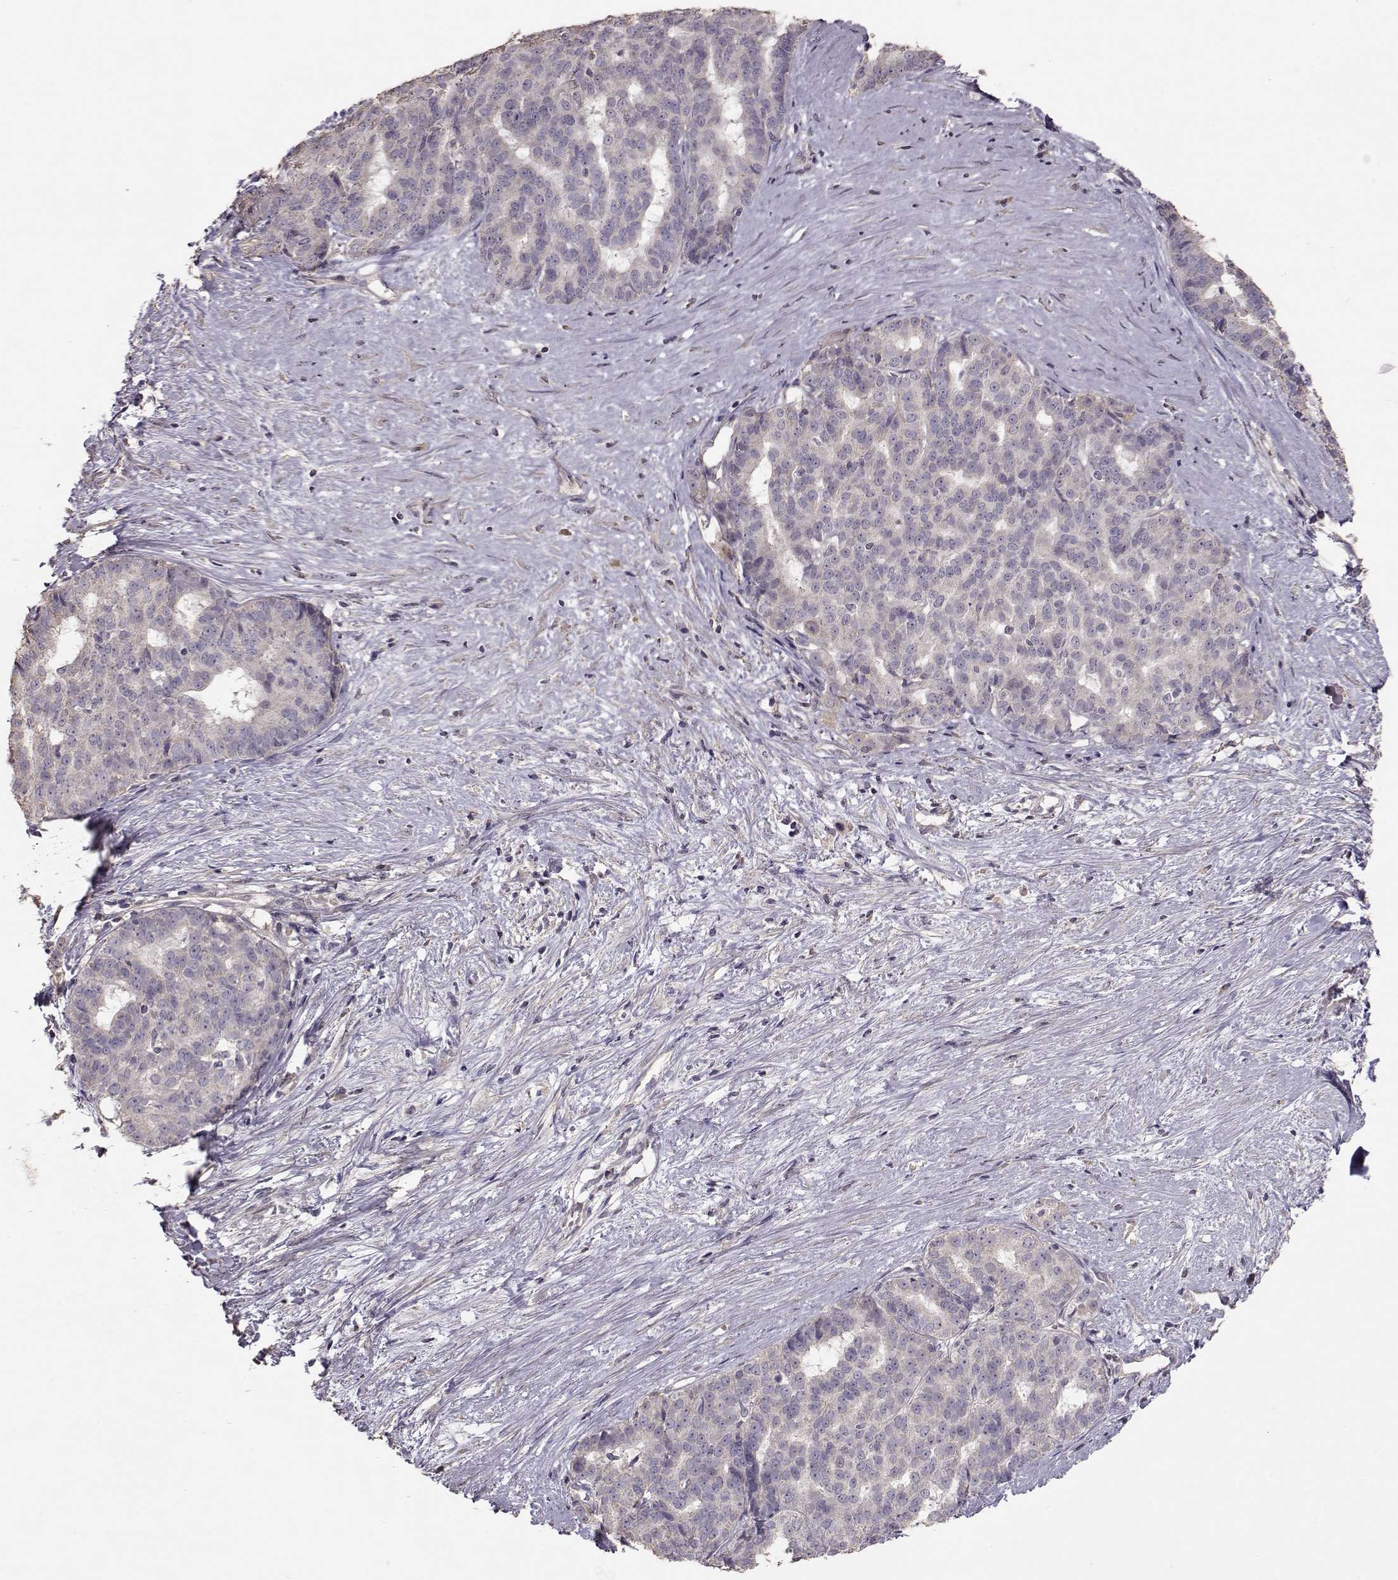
{"staining": {"intensity": "negative", "quantity": "none", "location": "none"}, "tissue": "liver cancer", "cell_type": "Tumor cells", "image_type": "cancer", "snomed": [{"axis": "morphology", "description": "Cholangiocarcinoma"}, {"axis": "topography", "description": "Liver"}], "caption": "Tumor cells are negative for protein expression in human cholangiocarcinoma (liver).", "gene": "PMCH", "patient": {"sex": "female", "age": 47}}